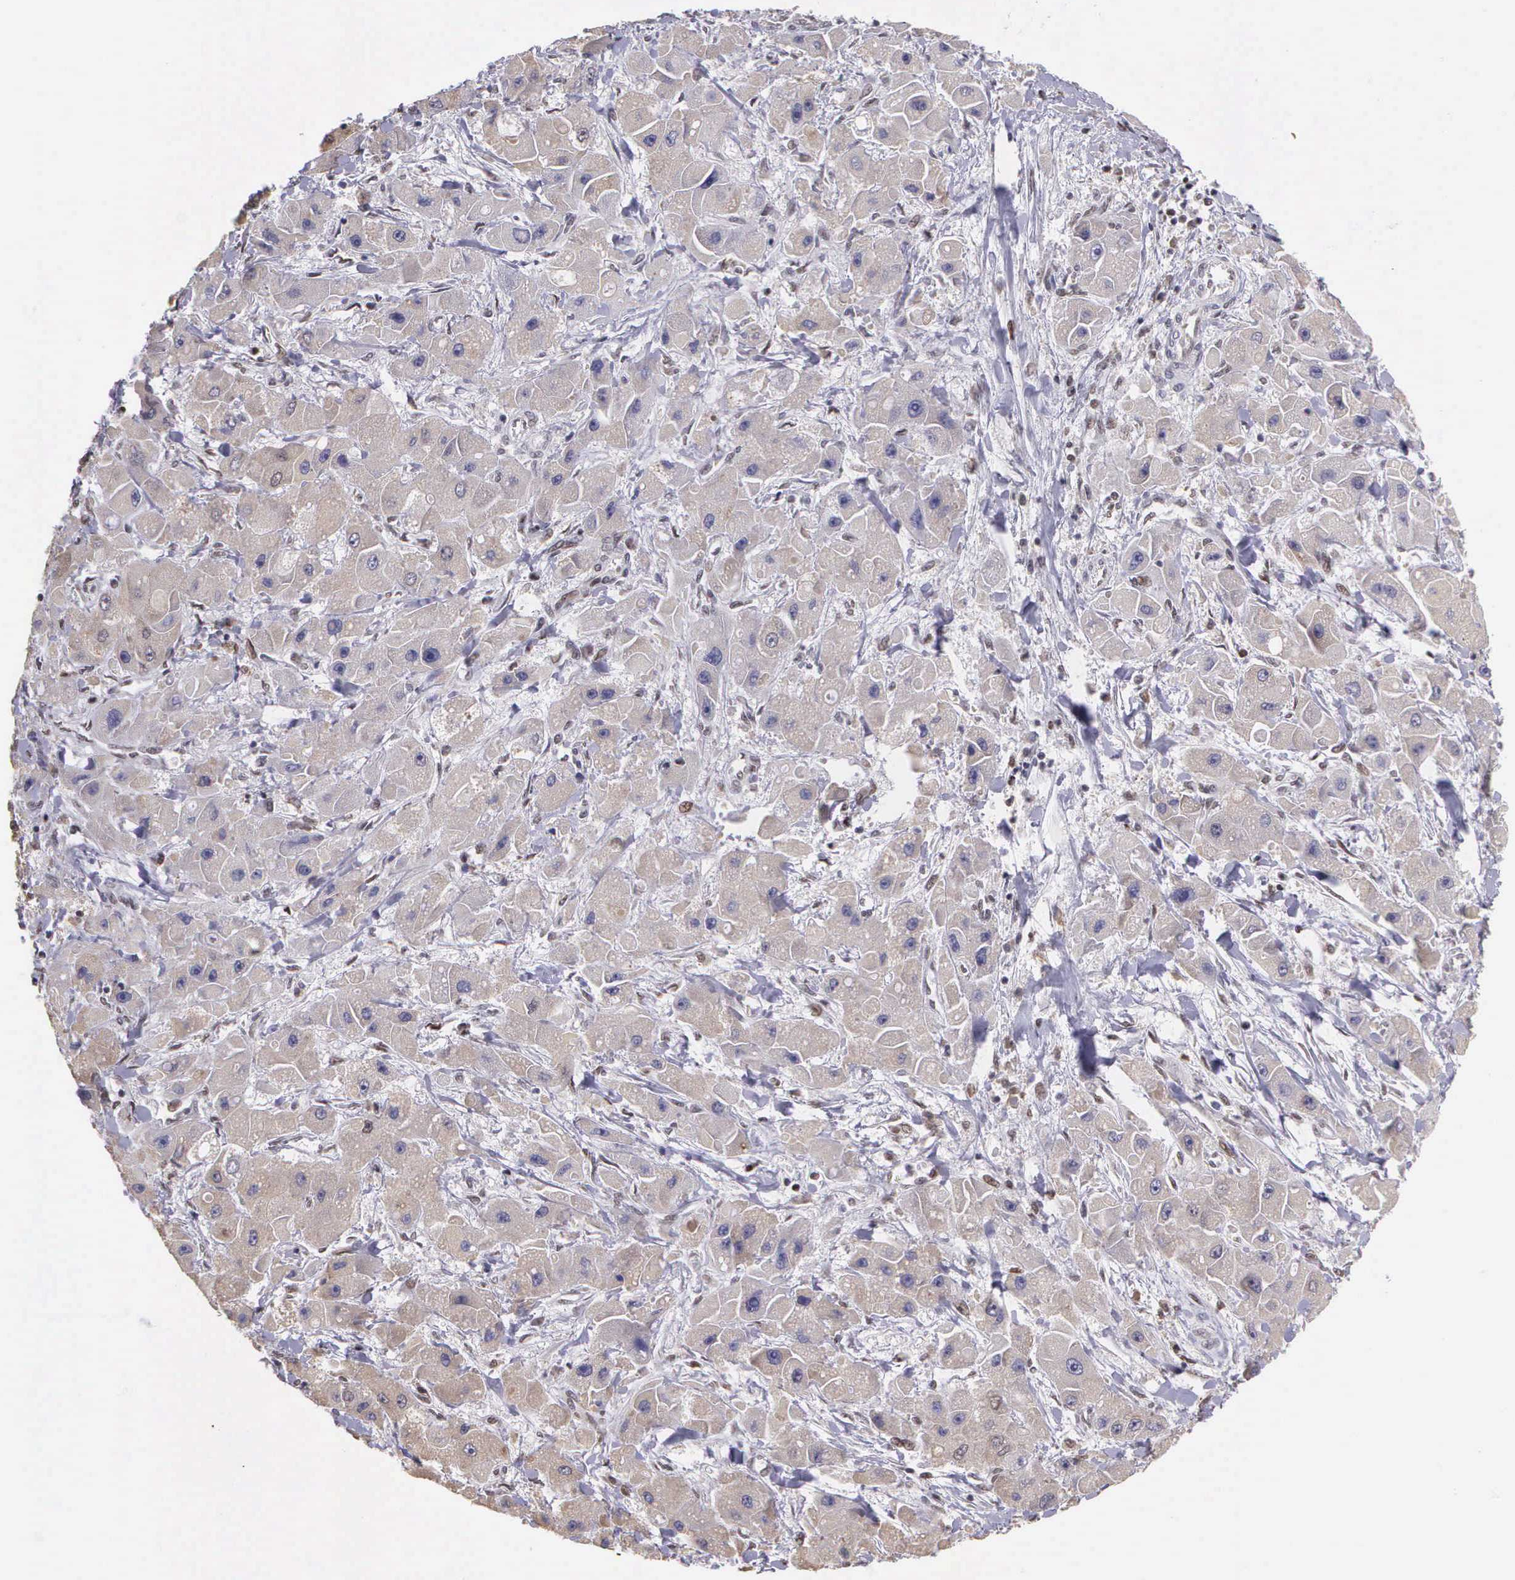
{"staining": {"intensity": "weak", "quantity": "25%-75%", "location": "cytoplasmic/membranous"}, "tissue": "liver cancer", "cell_type": "Tumor cells", "image_type": "cancer", "snomed": [{"axis": "morphology", "description": "Carcinoma, Hepatocellular, NOS"}, {"axis": "topography", "description": "Liver"}], "caption": "Immunohistochemistry (DAB) staining of human liver cancer (hepatocellular carcinoma) demonstrates weak cytoplasmic/membranous protein positivity in about 25%-75% of tumor cells.", "gene": "SLC25A21", "patient": {"sex": "male", "age": 24}}